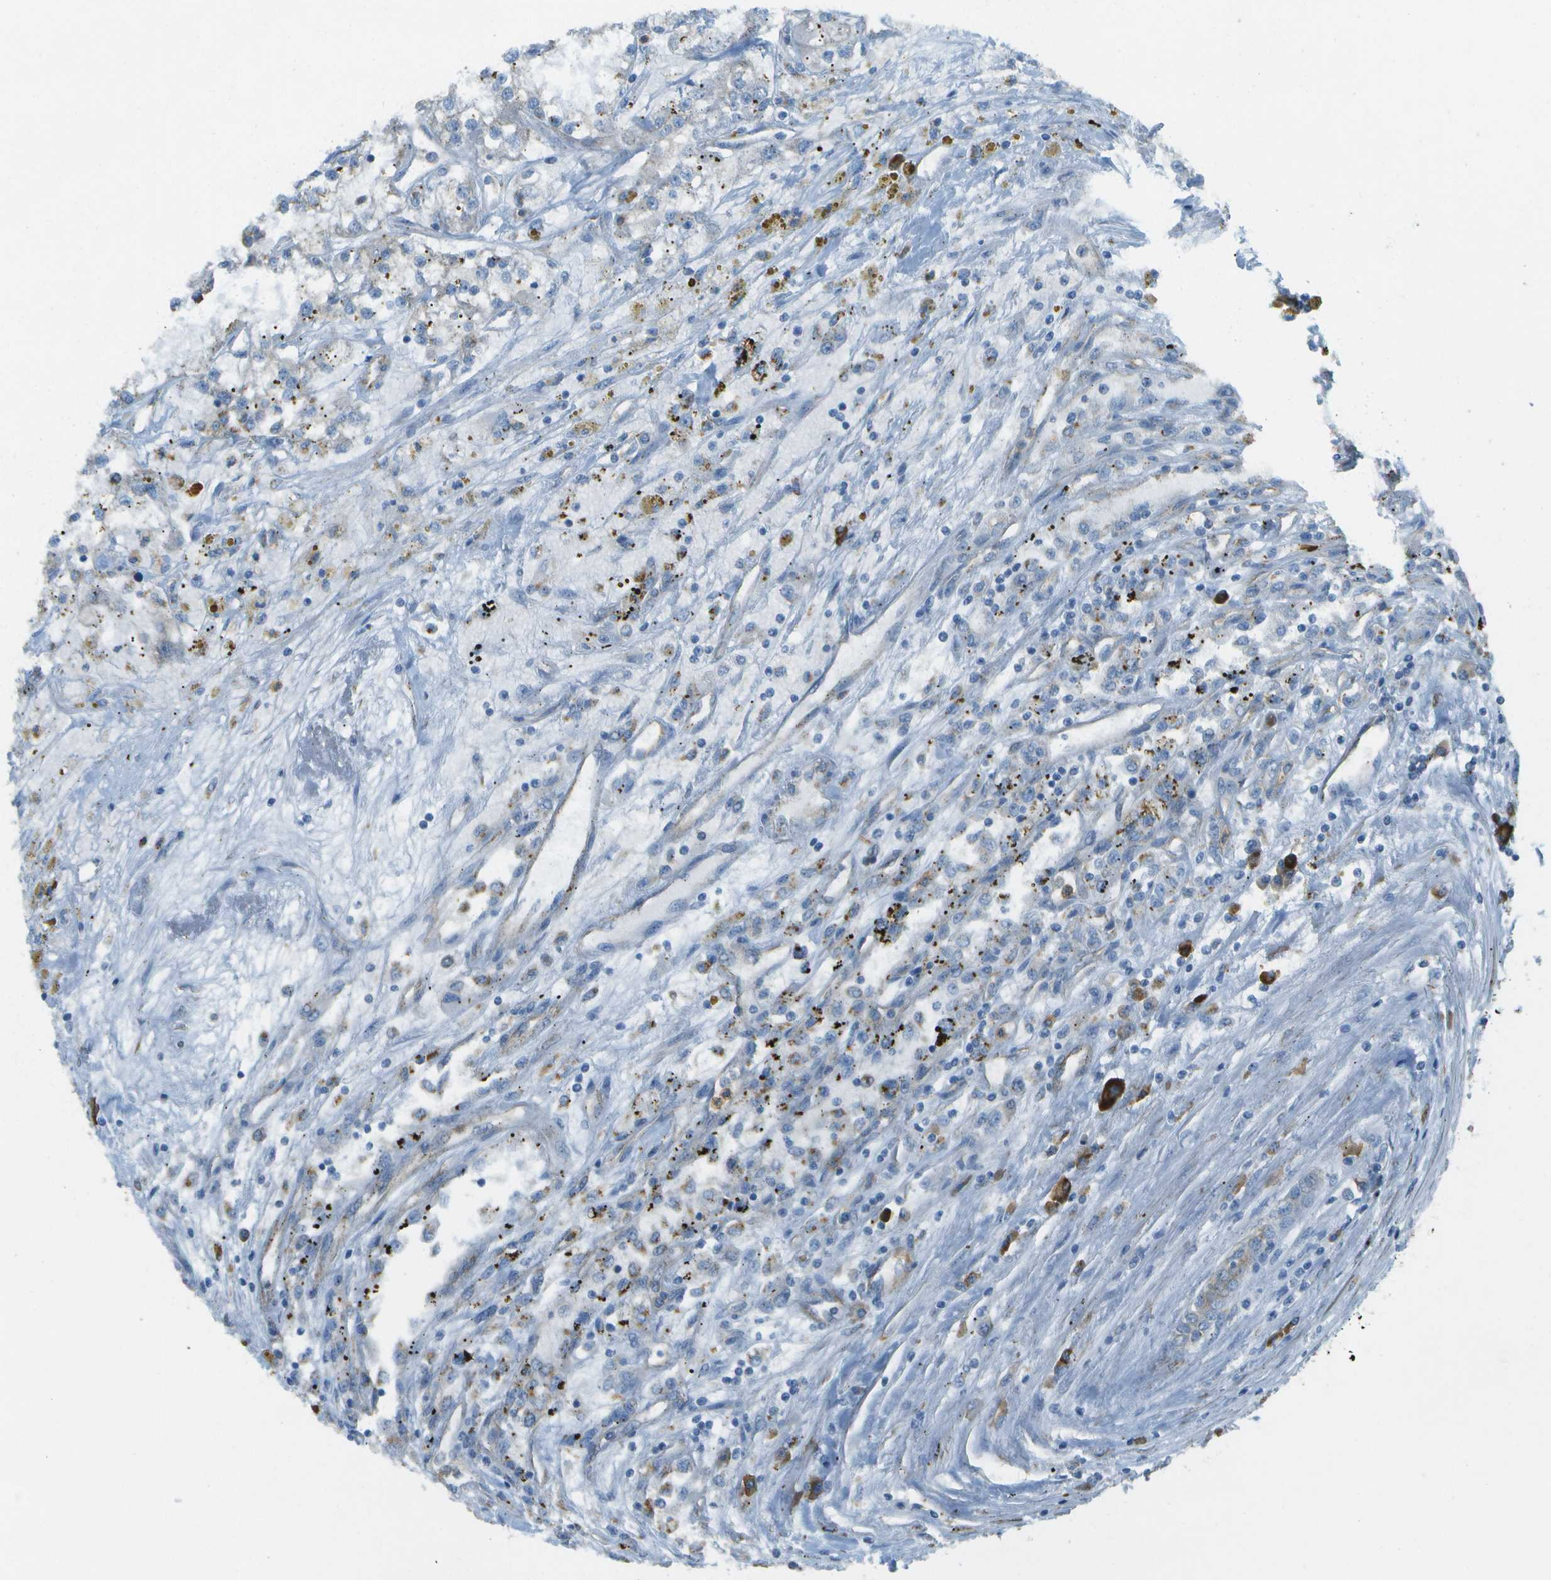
{"staining": {"intensity": "negative", "quantity": "none", "location": "none"}, "tissue": "renal cancer", "cell_type": "Tumor cells", "image_type": "cancer", "snomed": [{"axis": "morphology", "description": "Adenocarcinoma, NOS"}, {"axis": "topography", "description": "Kidney"}], "caption": "High magnification brightfield microscopy of adenocarcinoma (renal) stained with DAB (brown) and counterstained with hematoxylin (blue): tumor cells show no significant staining.", "gene": "MYH11", "patient": {"sex": "female", "age": 52}}